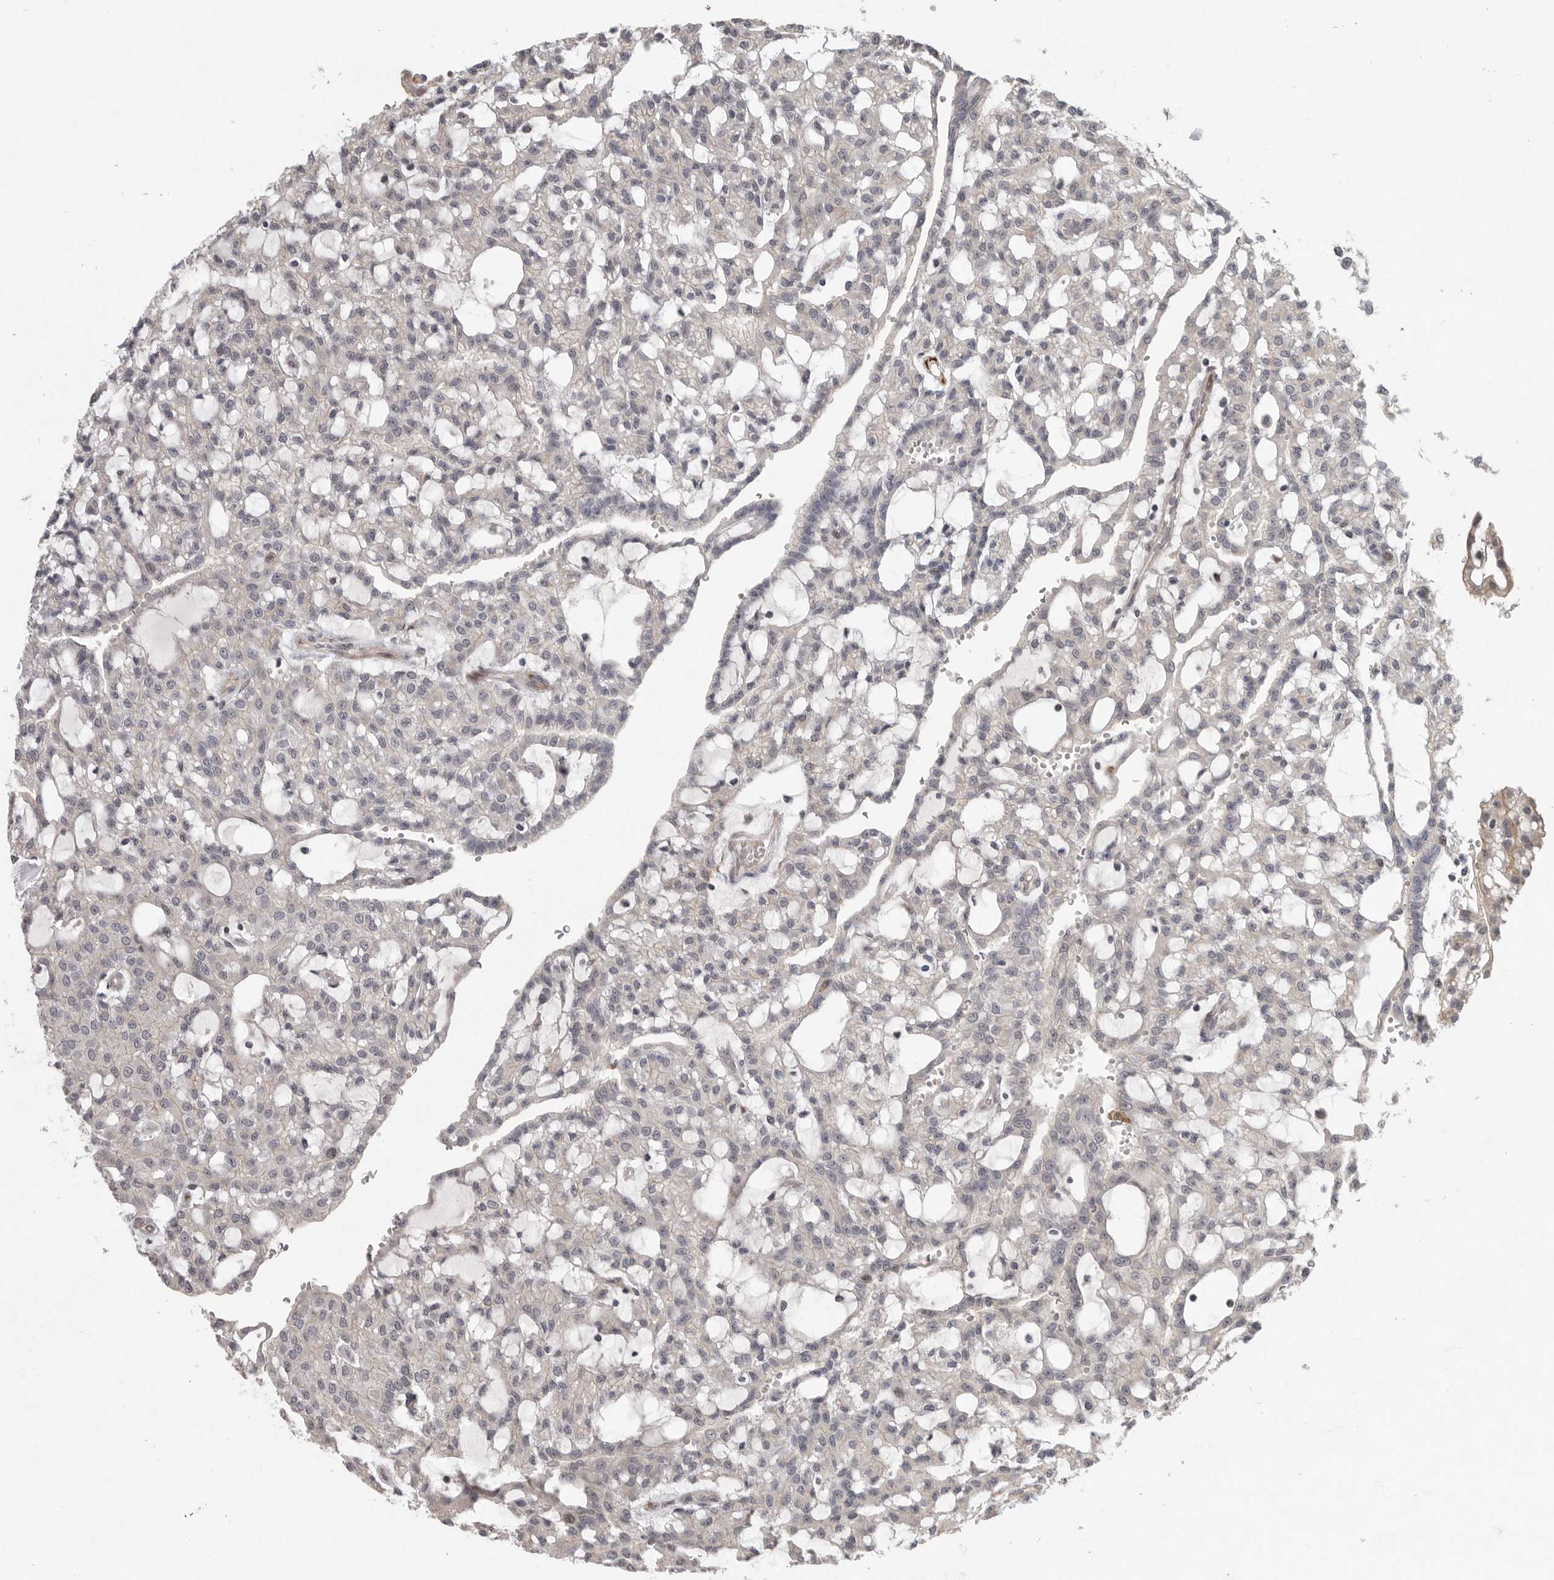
{"staining": {"intensity": "negative", "quantity": "none", "location": "none"}, "tissue": "renal cancer", "cell_type": "Tumor cells", "image_type": "cancer", "snomed": [{"axis": "morphology", "description": "Adenocarcinoma, NOS"}, {"axis": "topography", "description": "Kidney"}], "caption": "Renal adenocarcinoma was stained to show a protein in brown. There is no significant expression in tumor cells. Nuclei are stained in blue.", "gene": "MPDZ", "patient": {"sex": "male", "age": 63}}